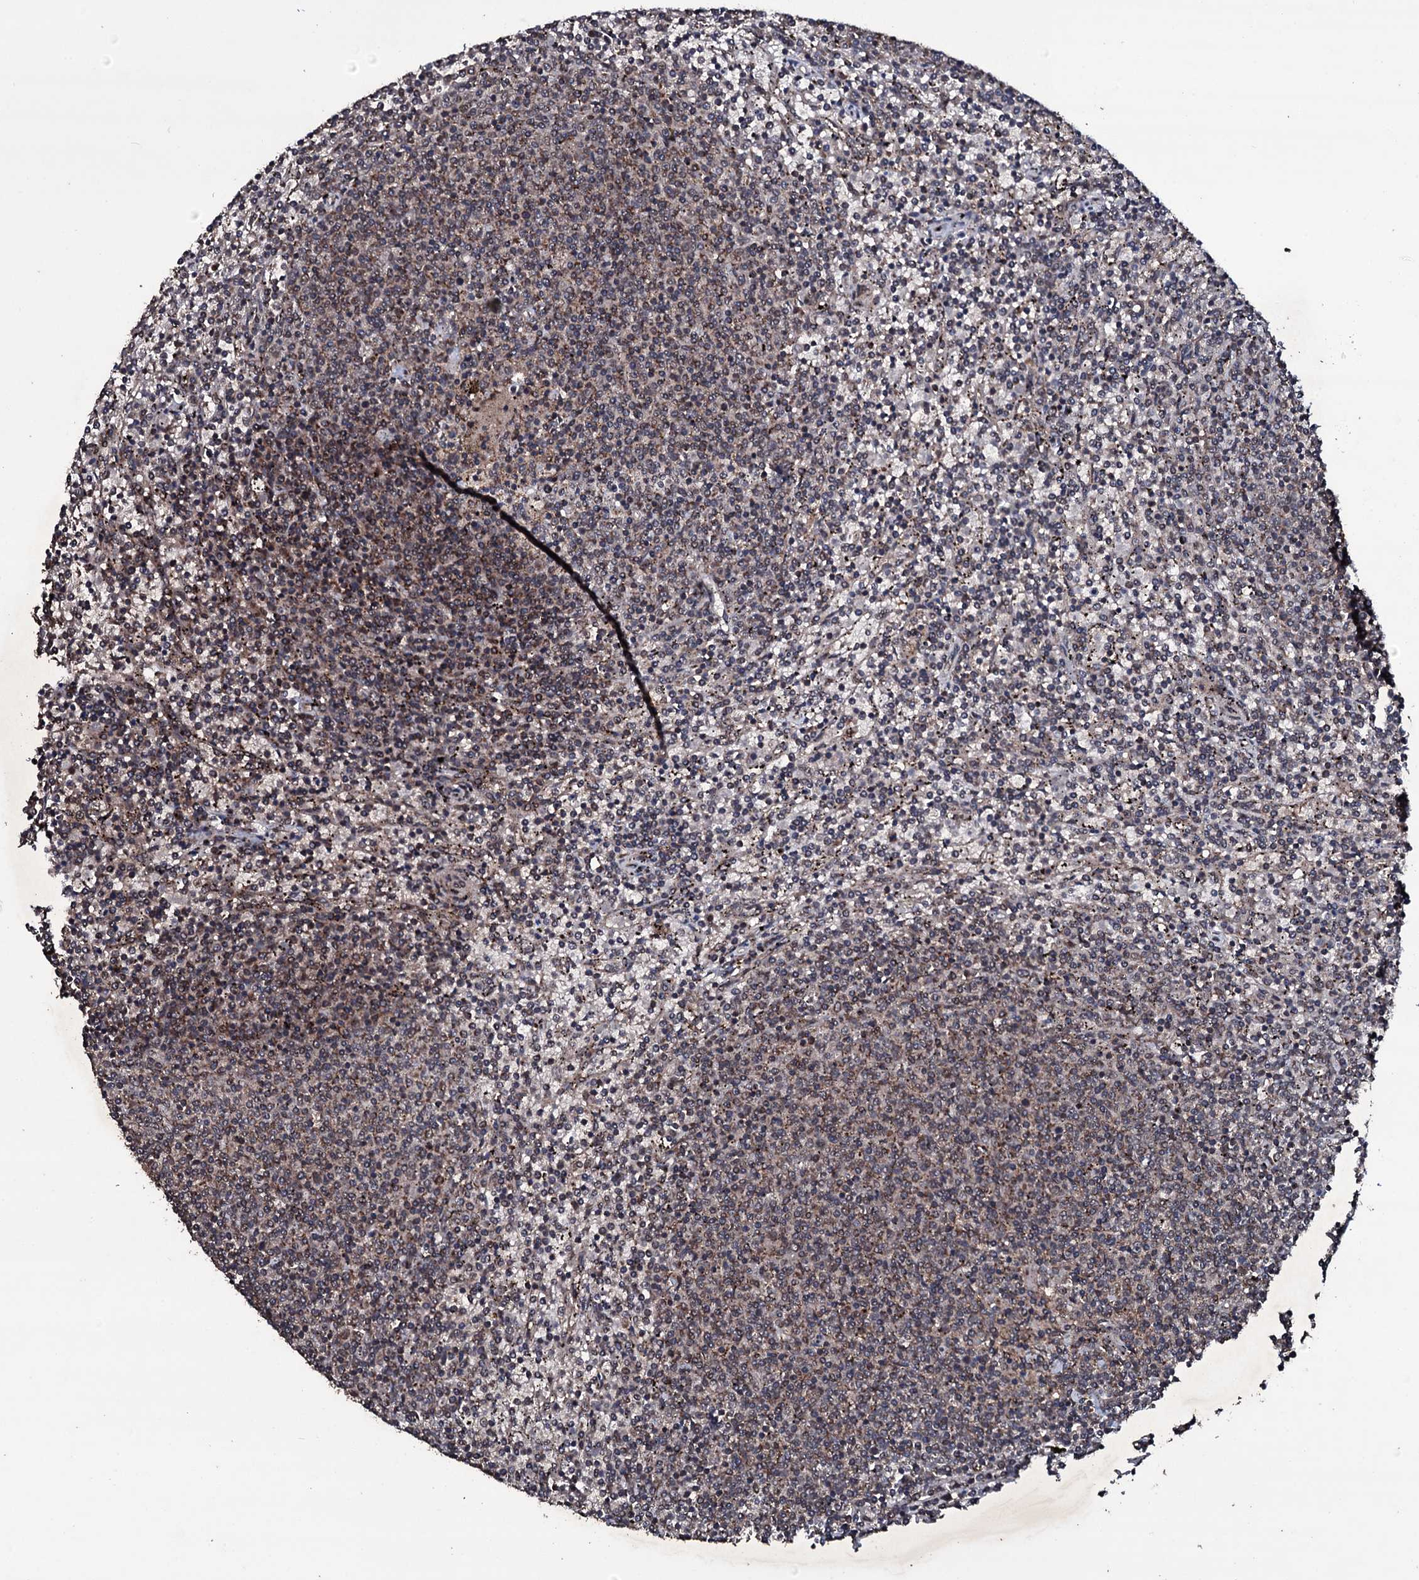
{"staining": {"intensity": "weak", "quantity": "<25%", "location": "cytoplasmic/membranous"}, "tissue": "lymphoma", "cell_type": "Tumor cells", "image_type": "cancer", "snomed": [{"axis": "morphology", "description": "Malignant lymphoma, non-Hodgkin's type, Low grade"}, {"axis": "topography", "description": "Spleen"}], "caption": "DAB immunohistochemical staining of lymphoma exhibits no significant expression in tumor cells.", "gene": "MRPS31", "patient": {"sex": "female", "age": 50}}